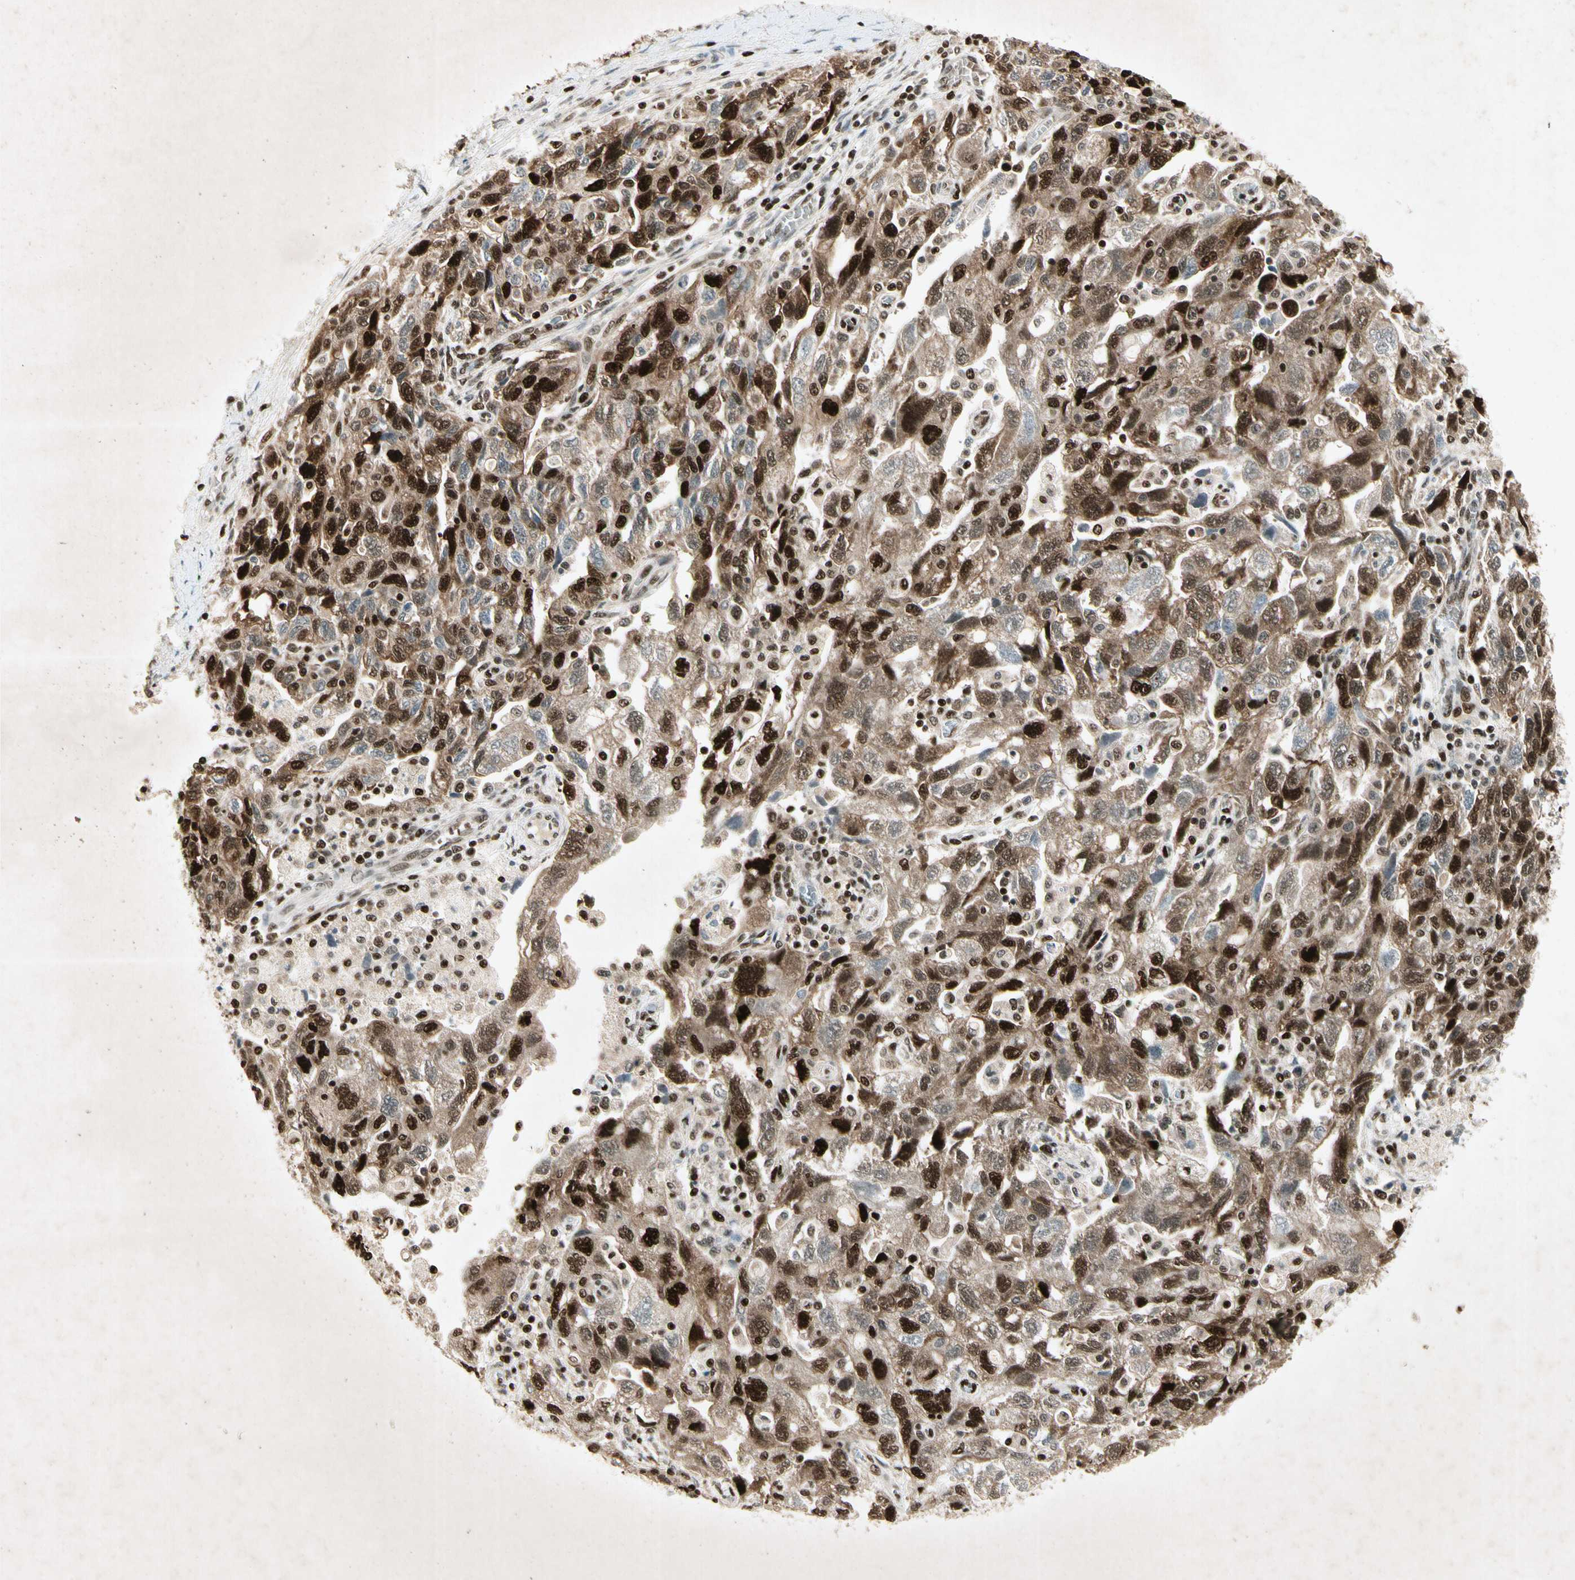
{"staining": {"intensity": "strong", "quantity": ">75%", "location": "cytoplasmic/membranous,nuclear"}, "tissue": "ovarian cancer", "cell_type": "Tumor cells", "image_type": "cancer", "snomed": [{"axis": "morphology", "description": "Carcinoma, NOS"}, {"axis": "morphology", "description": "Cystadenocarcinoma, serous, NOS"}, {"axis": "topography", "description": "Ovary"}], "caption": "High-magnification brightfield microscopy of ovarian cancer stained with DAB (3,3'-diaminobenzidine) (brown) and counterstained with hematoxylin (blue). tumor cells exhibit strong cytoplasmic/membranous and nuclear staining is present in approximately>75% of cells.", "gene": "RNF43", "patient": {"sex": "female", "age": 69}}